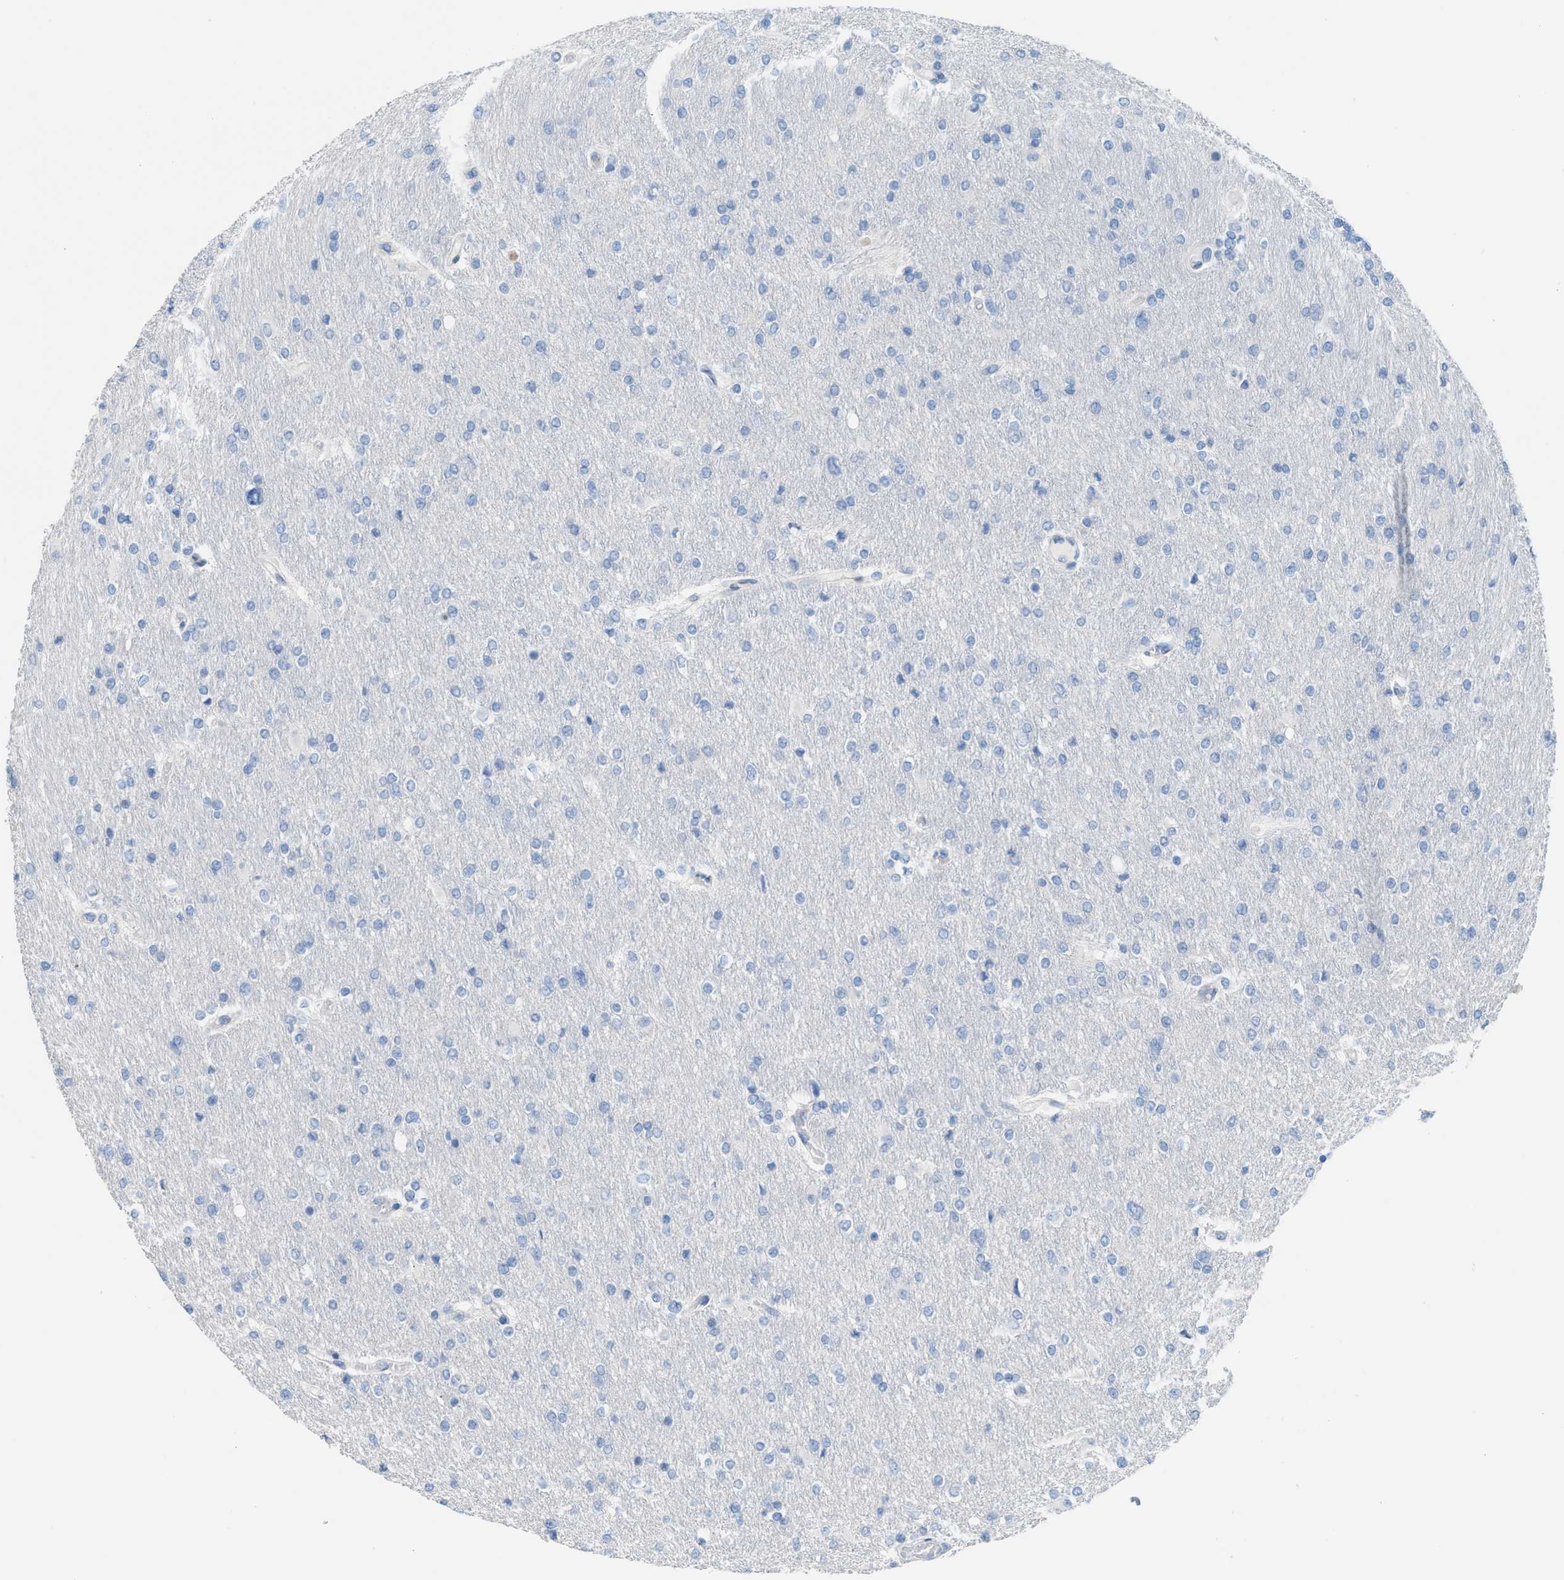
{"staining": {"intensity": "negative", "quantity": "none", "location": "none"}, "tissue": "glioma", "cell_type": "Tumor cells", "image_type": "cancer", "snomed": [{"axis": "morphology", "description": "Glioma, malignant, High grade"}, {"axis": "topography", "description": "Cerebral cortex"}], "caption": "Human glioma stained for a protein using IHC demonstrates no staining in tumor cells.", "gene": "MPP3", "patient": {"sex": "female", "age": 36}}